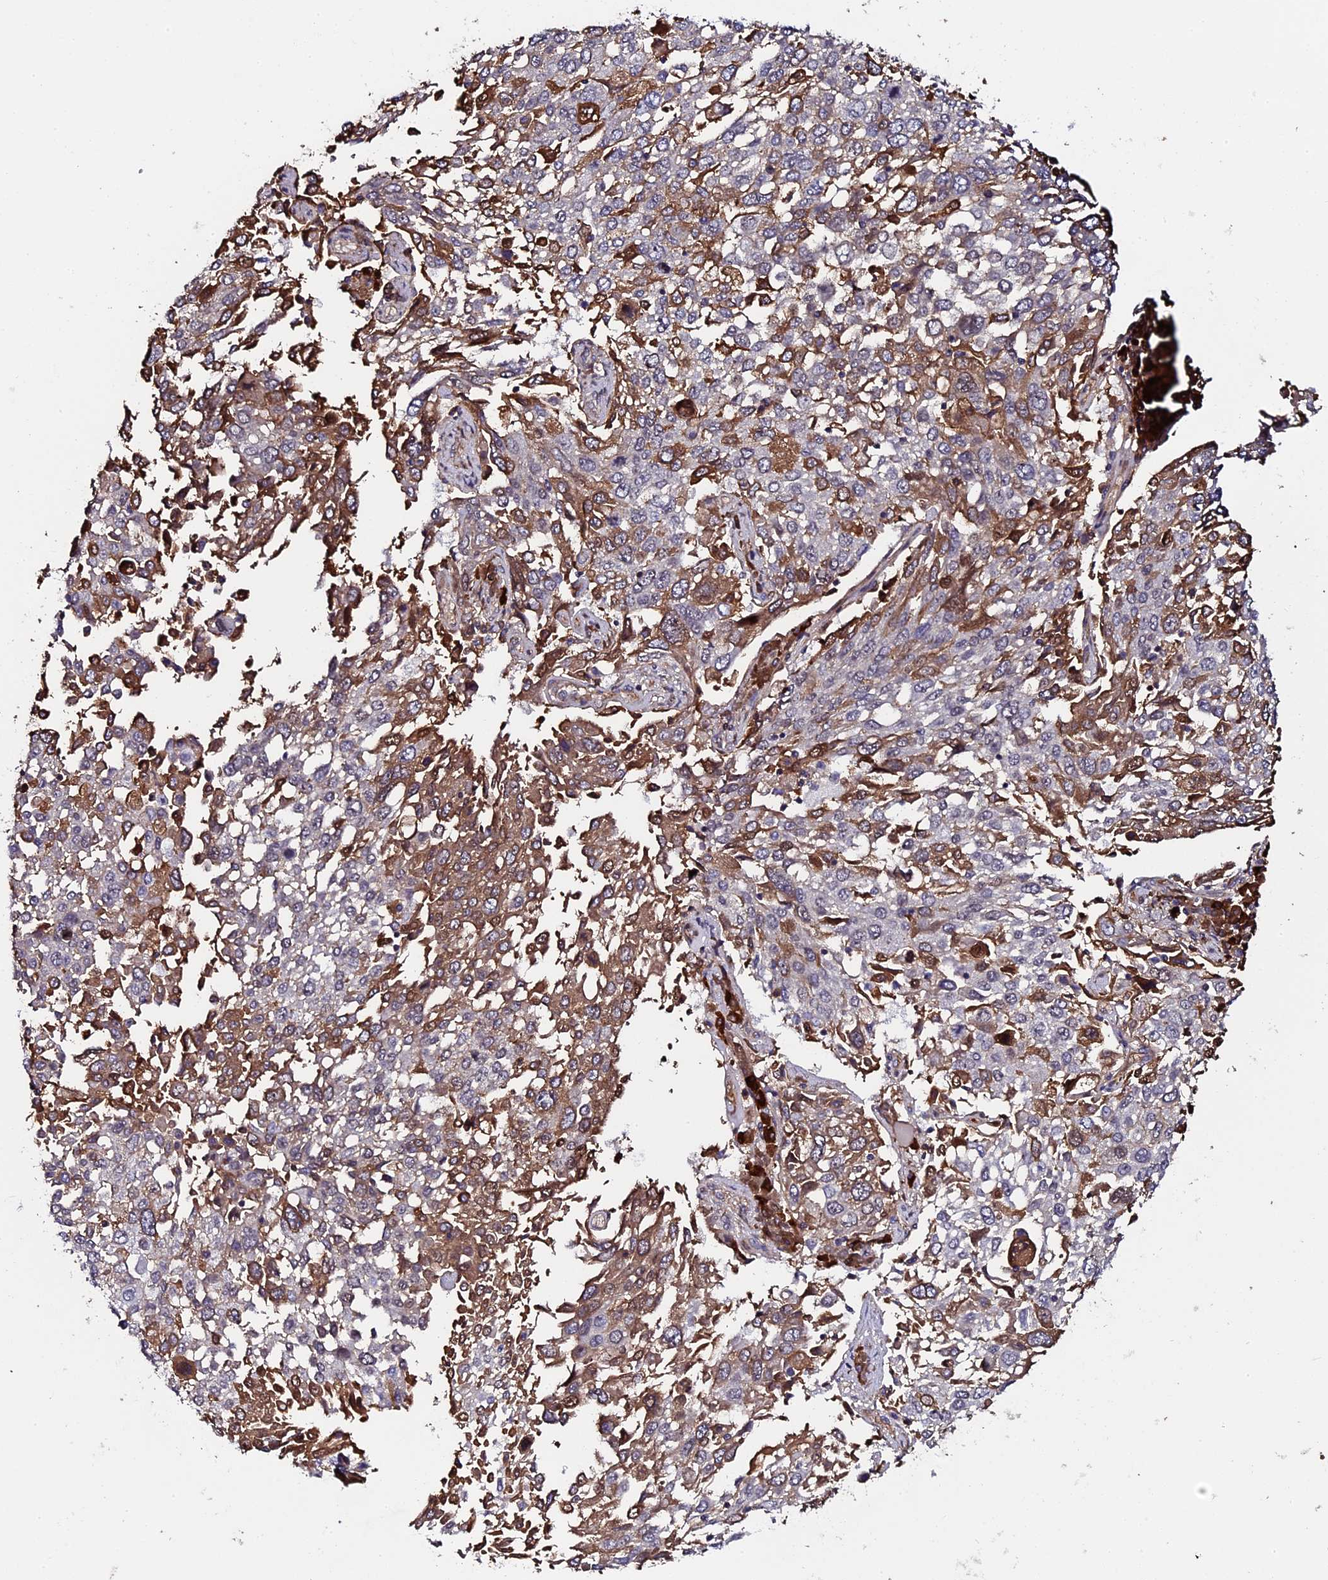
{"staining": {"intensity": "moderate", "quantity": "25%-75%", "location": "cytoplasmic/membranous"}, "tissue": "lung cancer", "cell_type": "Tumor cells", "image_type": "cancer", "snomed": [{"axis": "morphology", "description": "Squamous cell carcinoma, NOS"}, {"axis": "topography", "description": "Lung"}], "caption": "A brown stain shows moderate cytoplasmic/membranous staining of a protein in squamous cell carcinoma (lung) tumor cells. Ihc stains the protein in brown and the nuclei are stained blue.", "gene": "LYG2", "patient": {"sex": "male", "age": 65}}